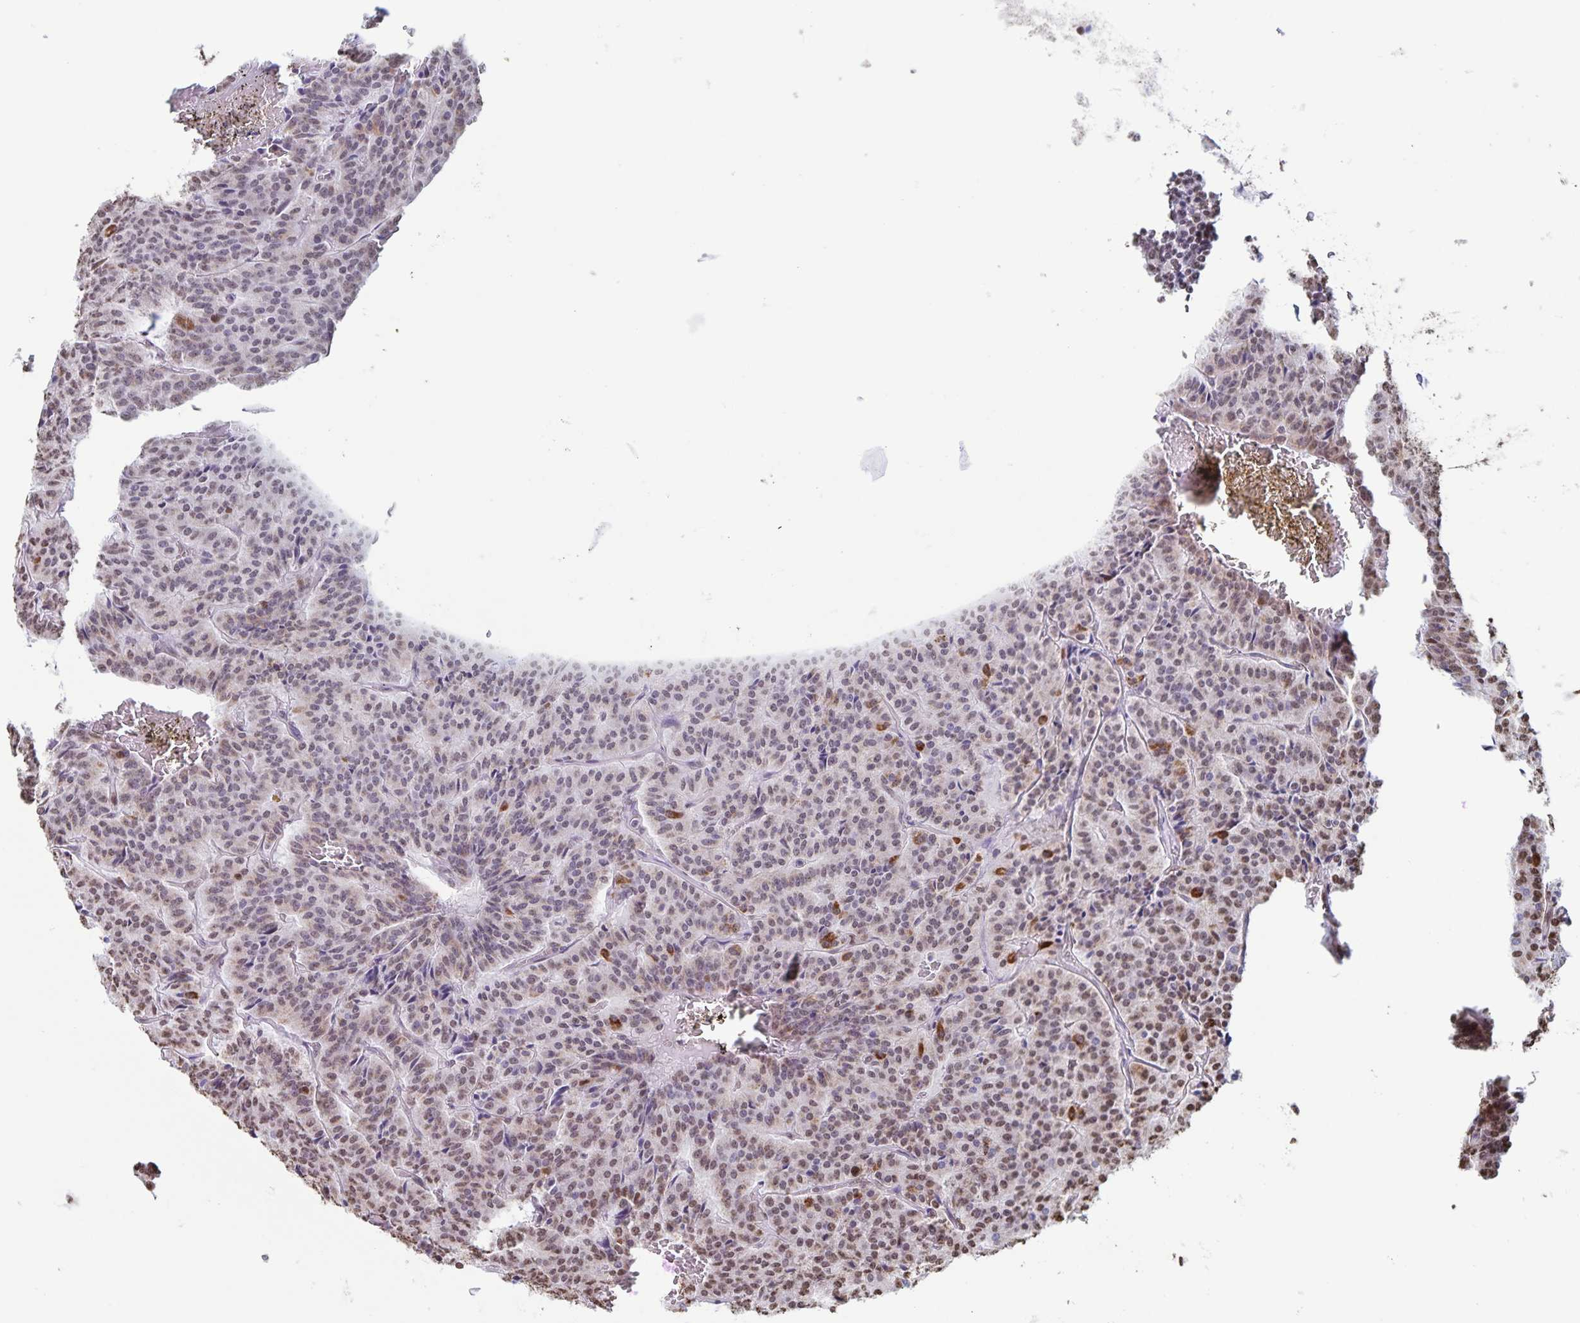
{"staining": {"intensity": "moderate", "quantity": "<25%", "location": "cytoplasmic/membranous,nuclear"}, "tissue": "carcinoid", "cell_type": "Tumor cells", "image_type": "cancer", "snomed": [{"axis": "morphology", "description": "Carcinoid, malignant, NOS"}, {"axis": "topography", "description": "Lung"}], "caption": "Immunohistochemical staining of carcinoid (malignant) reveals moderate cytoplasmic/membranous and nuclear protein expression in about <25% of tumor cells.", "gene": "DUT", "patient": {"sex": "male", "age": 70}}